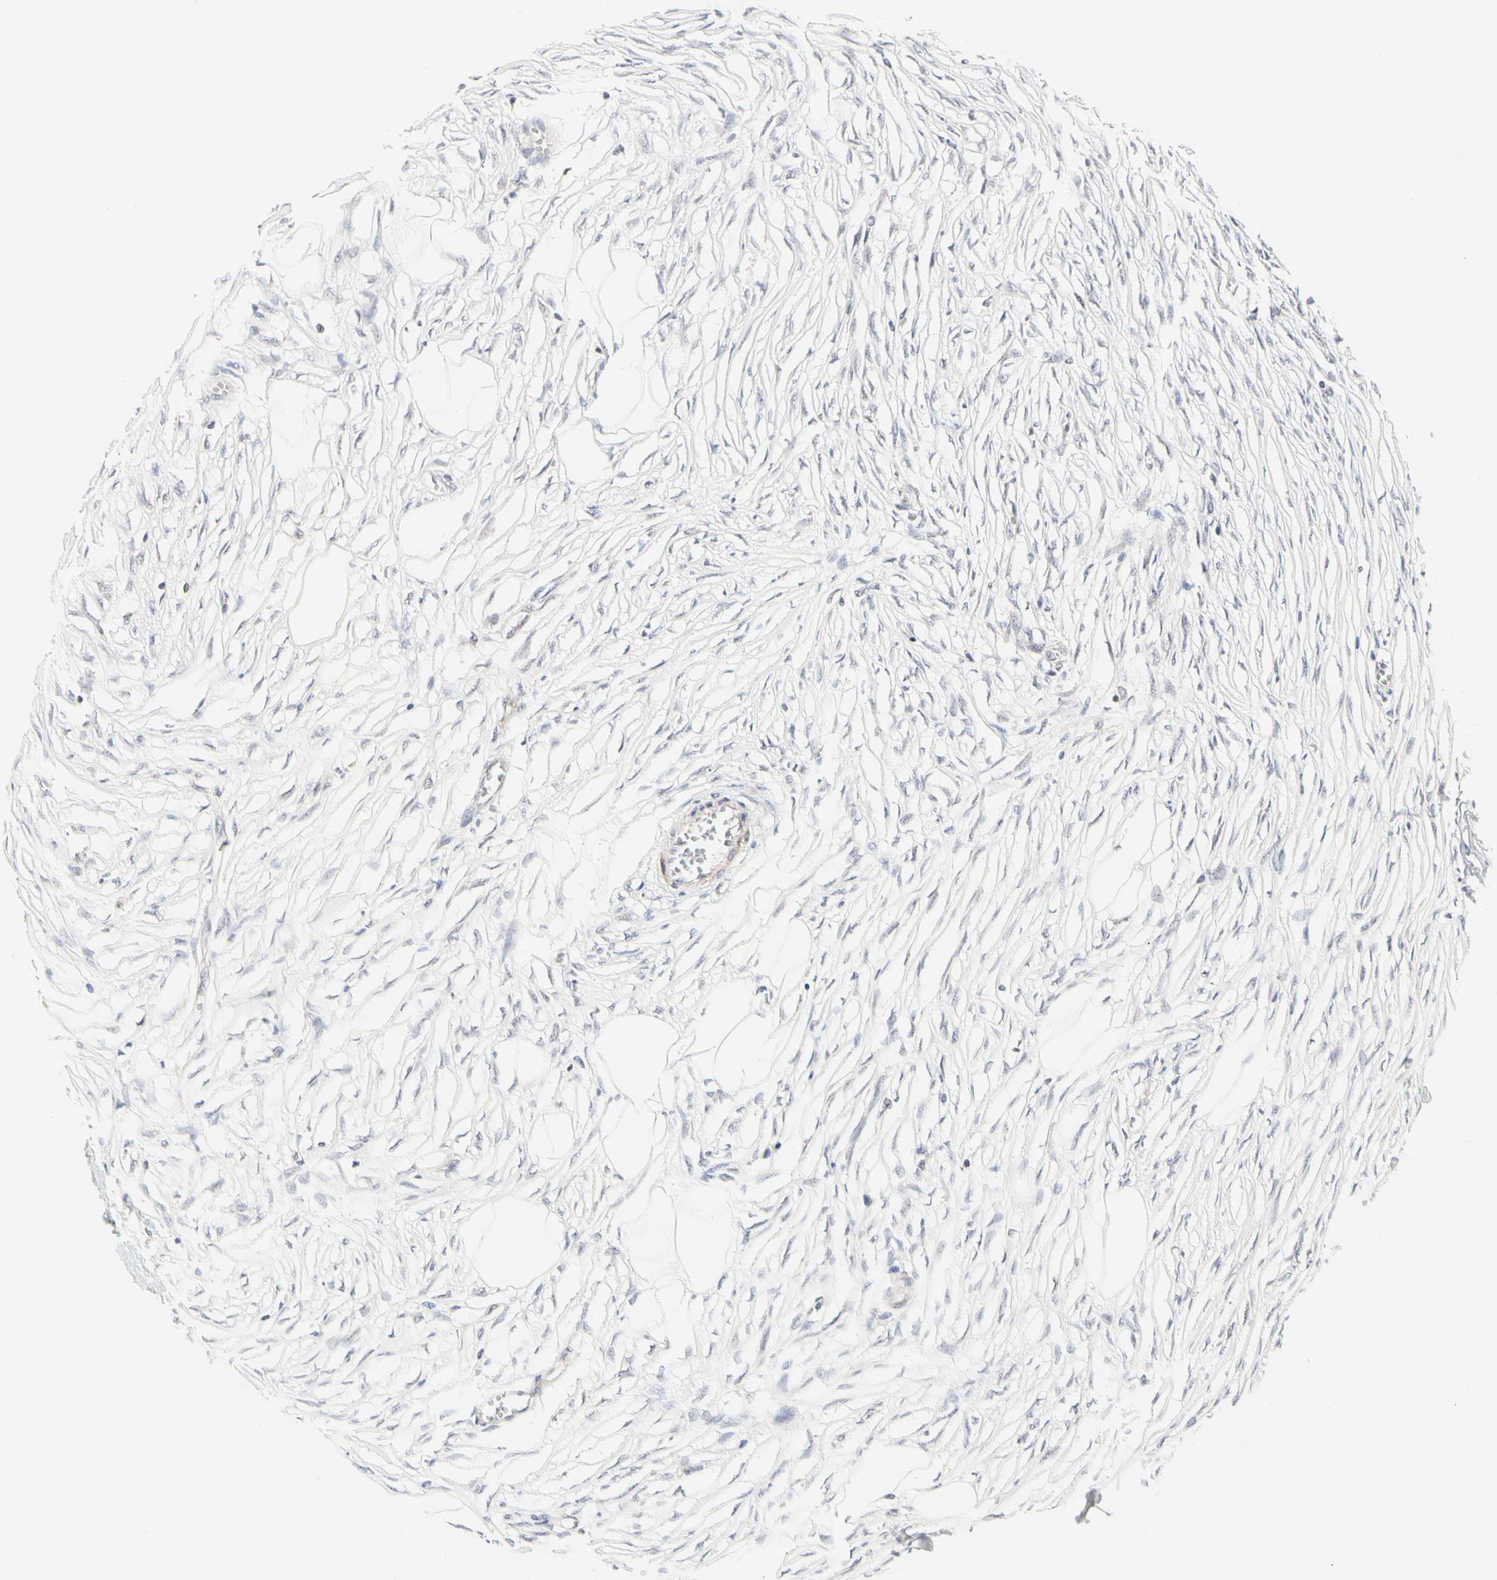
{"staining": {"intensity": "negative", "quantity": "none", "location": "none"}, "tissue": "adipose tissue", "cell_type": "Adipocytes", "image_type": "normal", "snomed": [{"axis": "morphology", "description": "Normal tissue, NOS"}, {"axis": "morphology", "description": "Sarcoma, NOS"}, {"axis": "topography", "description": "Skin"}, {"axis": "topography", "description": "Soft tissue"}], "caption": "Unremarkable adipose tissue was stained to show a protein in brown. There is no significant positivity in adipocytes. (DAB (3,3'-diaminobenzidine) IHC with hematoxylin counter stain).", "gene": "SHANK2", "patient": {"sex": "female", "age": 51}}